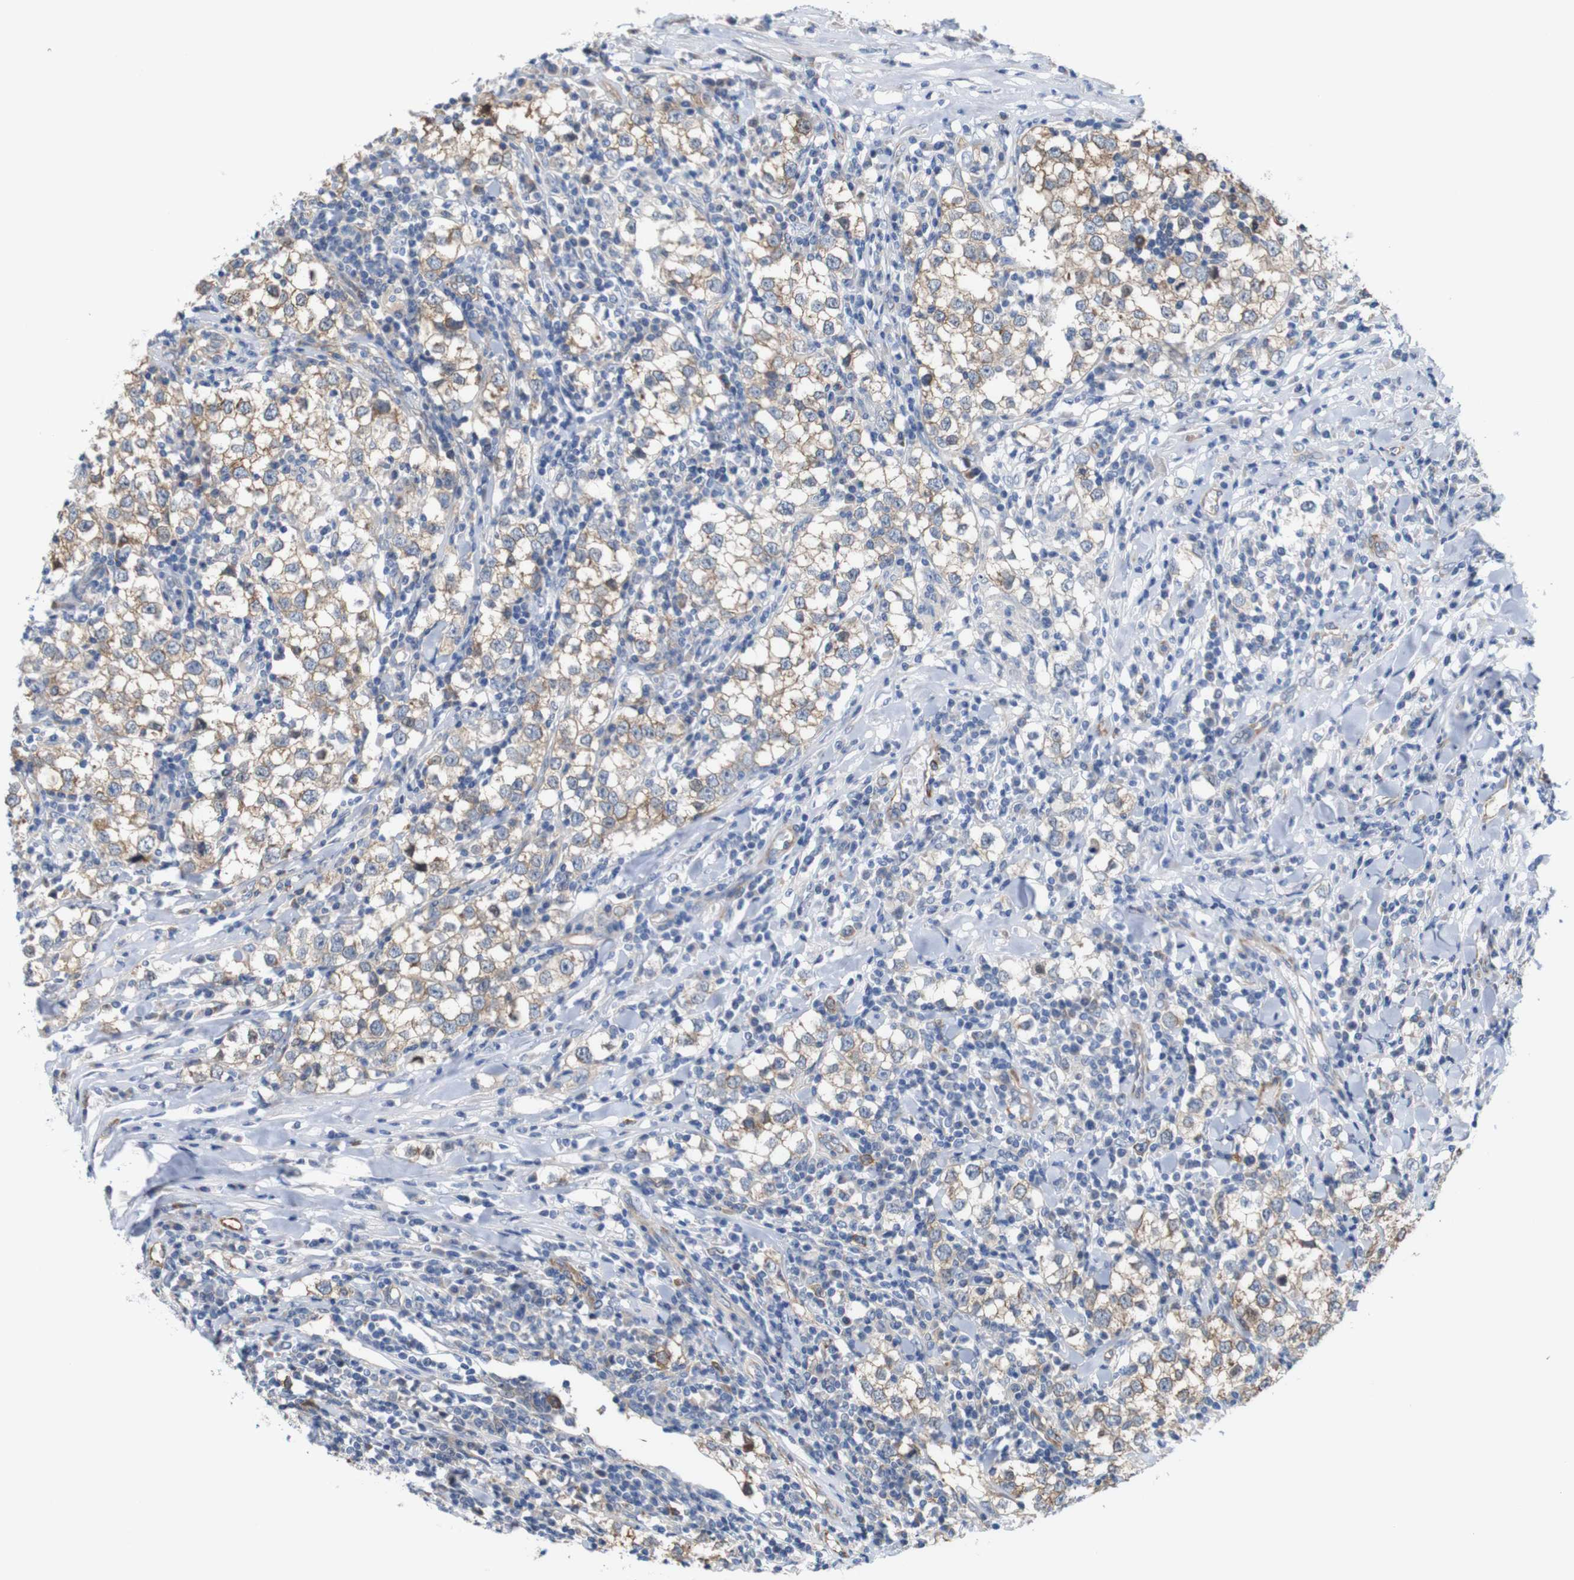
{"staining": {"intensity": "moderate", "quantity": "25%-75%", "location": "cytoplasmic/membranous"}, "tissue": "testis cancer", "cell_type": "Tumor cells", "image_type": "cancer", "snomed": [{"axis": "morphology", "description": "Seminoma, NOS"}, {"axis": "morphology", "description": "Carcinoma, Embryonal, NOS"}, {"axis": "topography", "description": "Testis"}], "caption": "Protein expression by IHC reveals moderate cytoplasmic/membranous staining in approximately 25%-75% of tumor cells in testis seminoma.", "gene": "JPH1", "patient": {"sex": "male", "age": 36}}